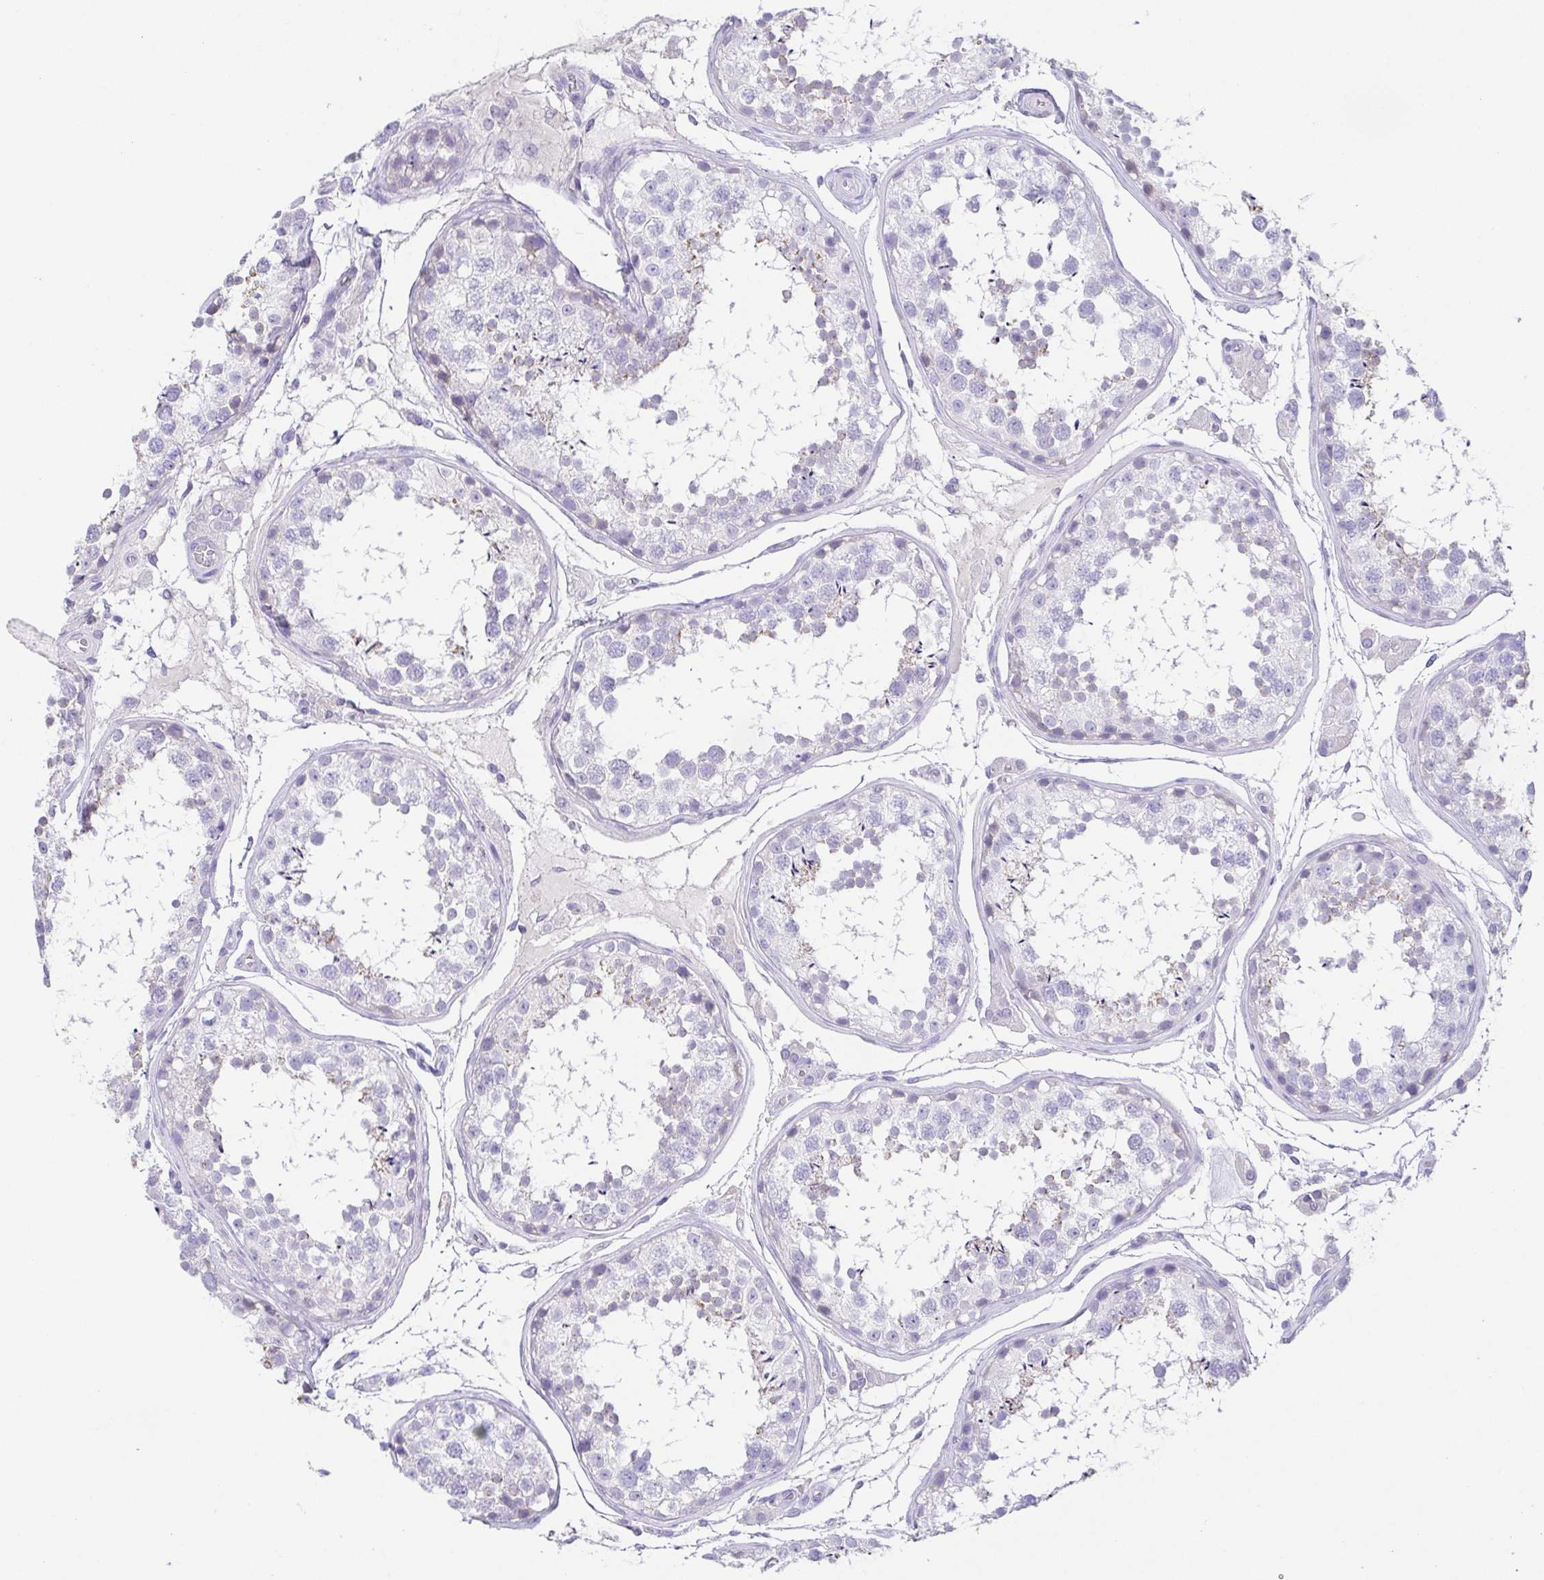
{"staining": {"intensity": "negative", "quantity": "none", "location": "none"}, "tissue": "testis", "cell_type": "Cells in seminiferous ducts", "image_type": "normal", "snomed": [{"axis": "morphology", "description": "Normal tissue, NOS"}, {"axis": "topography", "description": "Testis"}], "caption": "This photomicrograph is of unremarkable testis stained with immunohistochemistry (IHC) to label a protein in brown with the nuclei are counter-stained blue. There is no positivity in cells in seminiferous ducts.", "gene": "HAPLN2", "patient": {"sex": "male", "age": 29}}